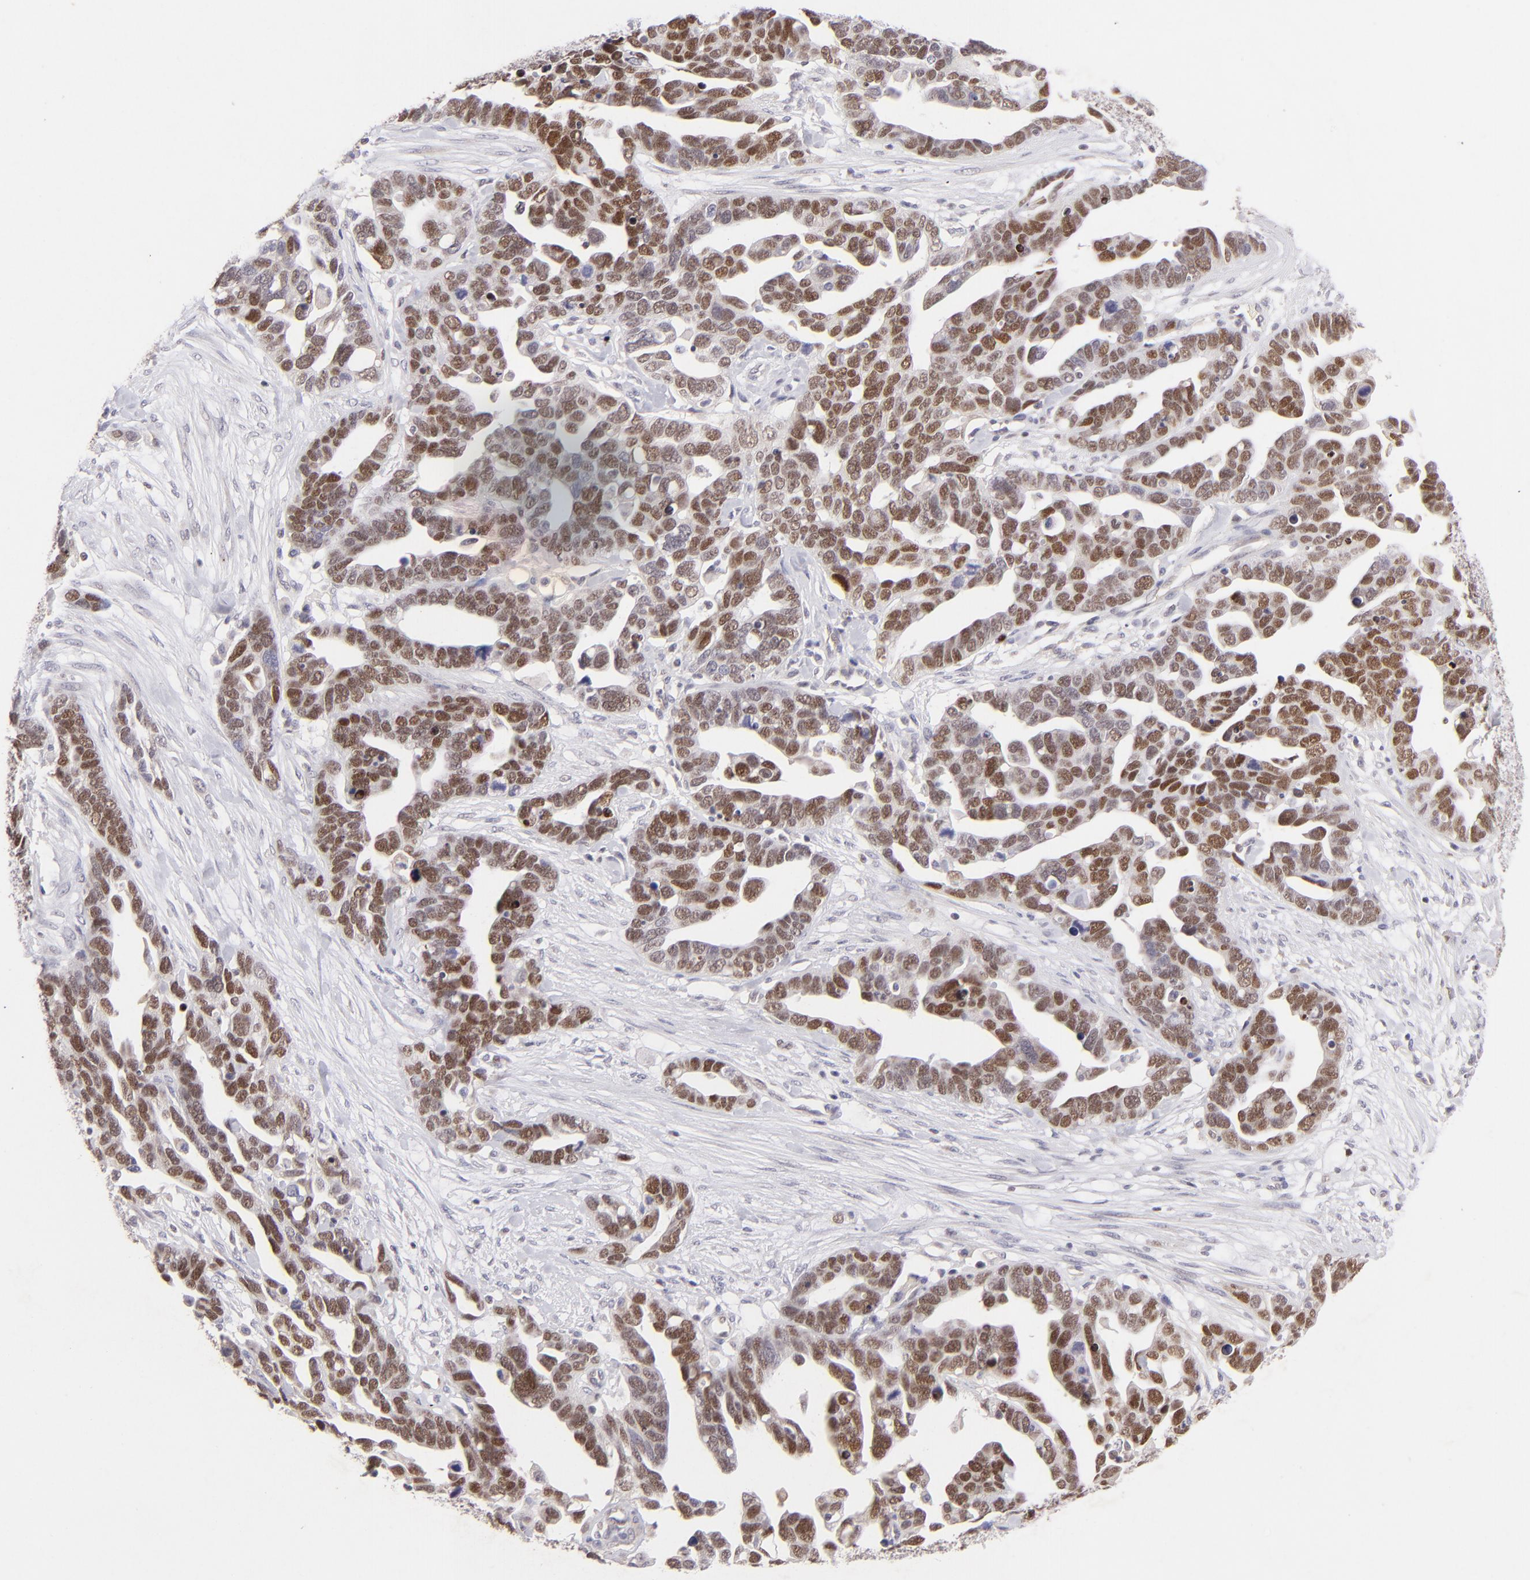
{"staining": {"intensity": "moderate", "quantity": ">75%", "location": "nuclear"}, "tissue": "ovarian cancer", "cell_type": "Tumor cells", "image_type": "cancer", "snomed": [{"axis": "morphology", "description": "Cystadenocarcinoma, serous, NOS"}, {"axis": "topography", "description": "Ovary"}], "caption": "Tumor cells reveal medium levels of moderate nuclear positivity in about >75% of cells in human ovarian cancer.", "gene": "POU2F1", "patient": {"sex": "female", "age": 54}}